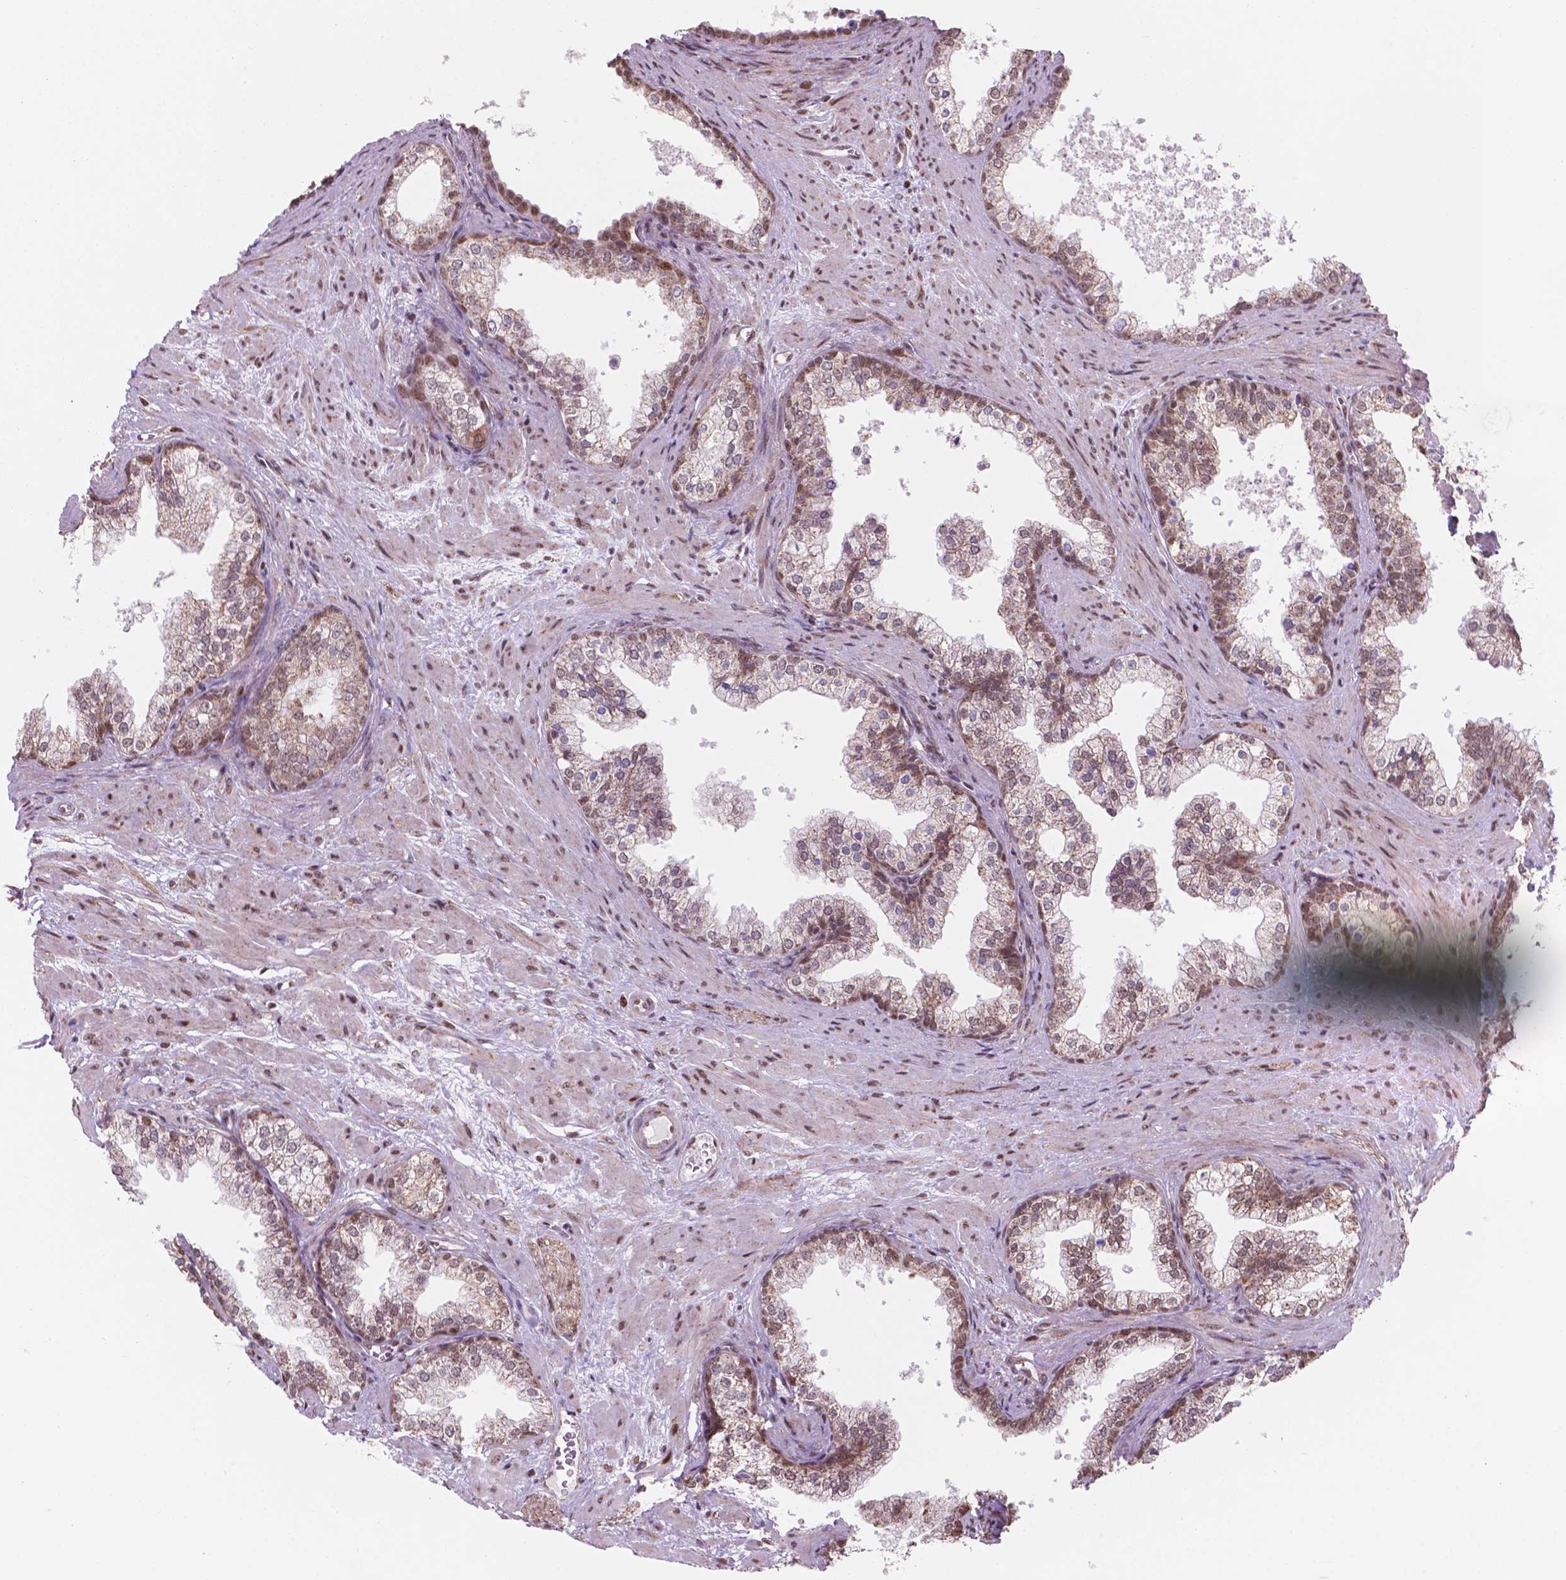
{"staining": {"intensity": "moderate", "quantity": "25%-75%", "location": "cytoplasmic/membranous,nuclear"}, "tissue": "prostate", "cell_type": "Glandular cells", "image_type": "normal", "snomed": [{"axis": "morphology", "description": "Normal tissue, NOS"}, {"axis": "topography", "description": "Prostate"}], "caption": "This is a micrograph of IHC staining of unremarkable prostate, which shows moderate positivity in the cytoplasmic/membranous,nuclear of glandular cells.", "gene": "NDUFA10", "patient": {"sex": "male", "age": 79}}